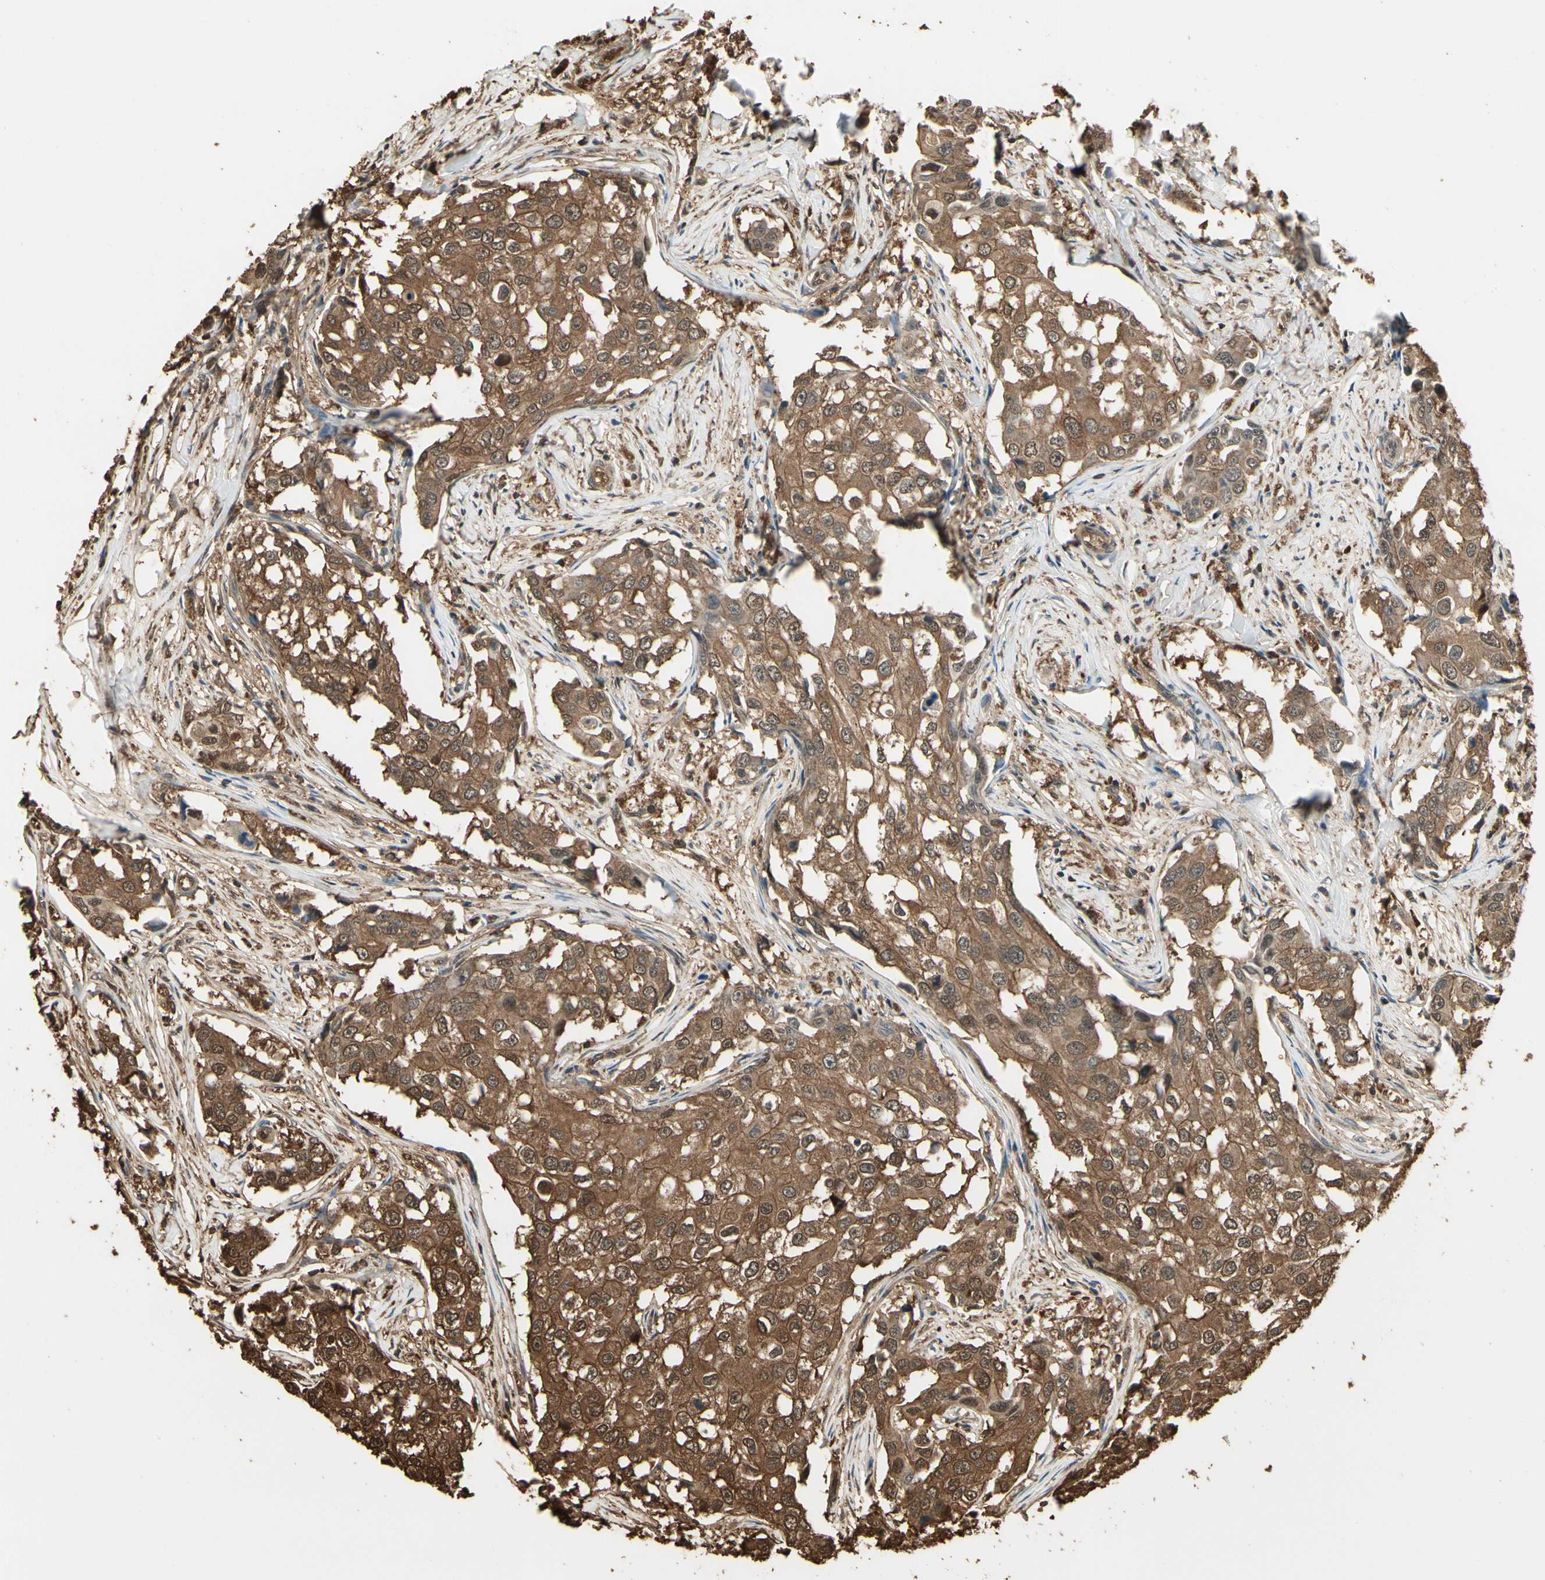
{"staining": {"intensity": "strong", "quantity": ">75%", "location": "cytoplasmic/membranous,nuclear"}, "tissue": "breast cancer", "cell_type": "Tumor cells", "image_type": "cancer", "snomed": [{"axis": "morphology", "description": "Duct carcinoma"}, {"axis": "topography", "description": "Breast"}], "caption": "Protein expression by immunohistochemistry displays strong cytoplasmic/membranous and nuclear expression in approximately >75% of tumor cells in breast cancer. The staining was performed using DAB to visualize the protein expression in brown, while the nuclei were stained in blue with hematoxylin (Magnification: 20x).", "gene": "YWHAE", "patient": {"sex": "female", "age": 27}}